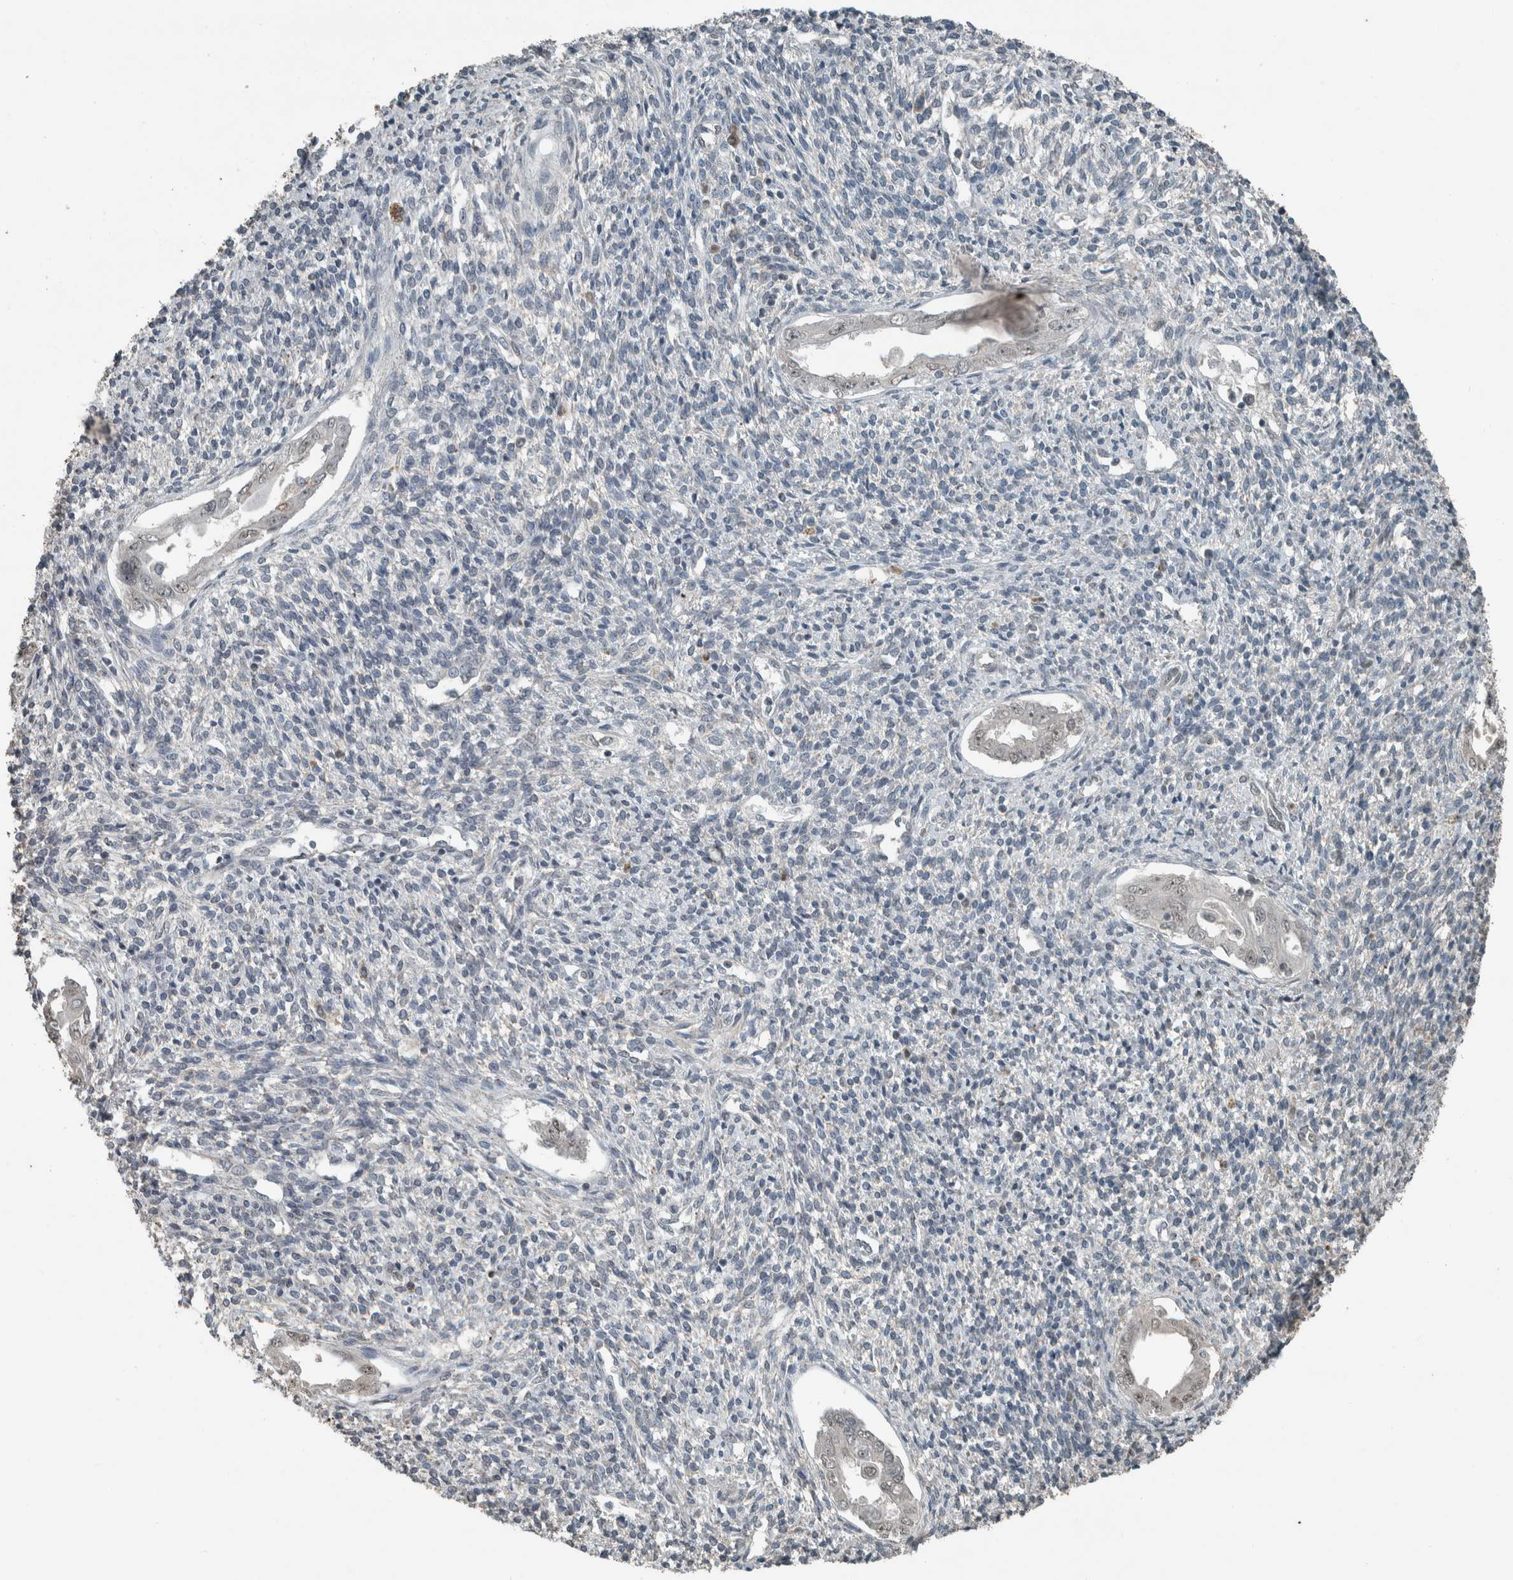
{"staining": {"intensity": "negative", "quantity": "none", "location": "none"}, "tissue": "endometrium", "cell_type": "Cells in endometrial stroma", "image_type": "normal", "snomed": [{"axis": "morphology", "description": "Normal tissue, NOS"}, {"axis": "topography", "description": "Endometrium"}], "caption": "DAB immunohistochemical staining of normal human endometrium exhibits no significant expression in cells in endometrial stroma. (DAB immunohistochemistry with hematoxylin counter stain).", "gene": "ZNF24", "patient": {"sex": "female", "age": 66}}